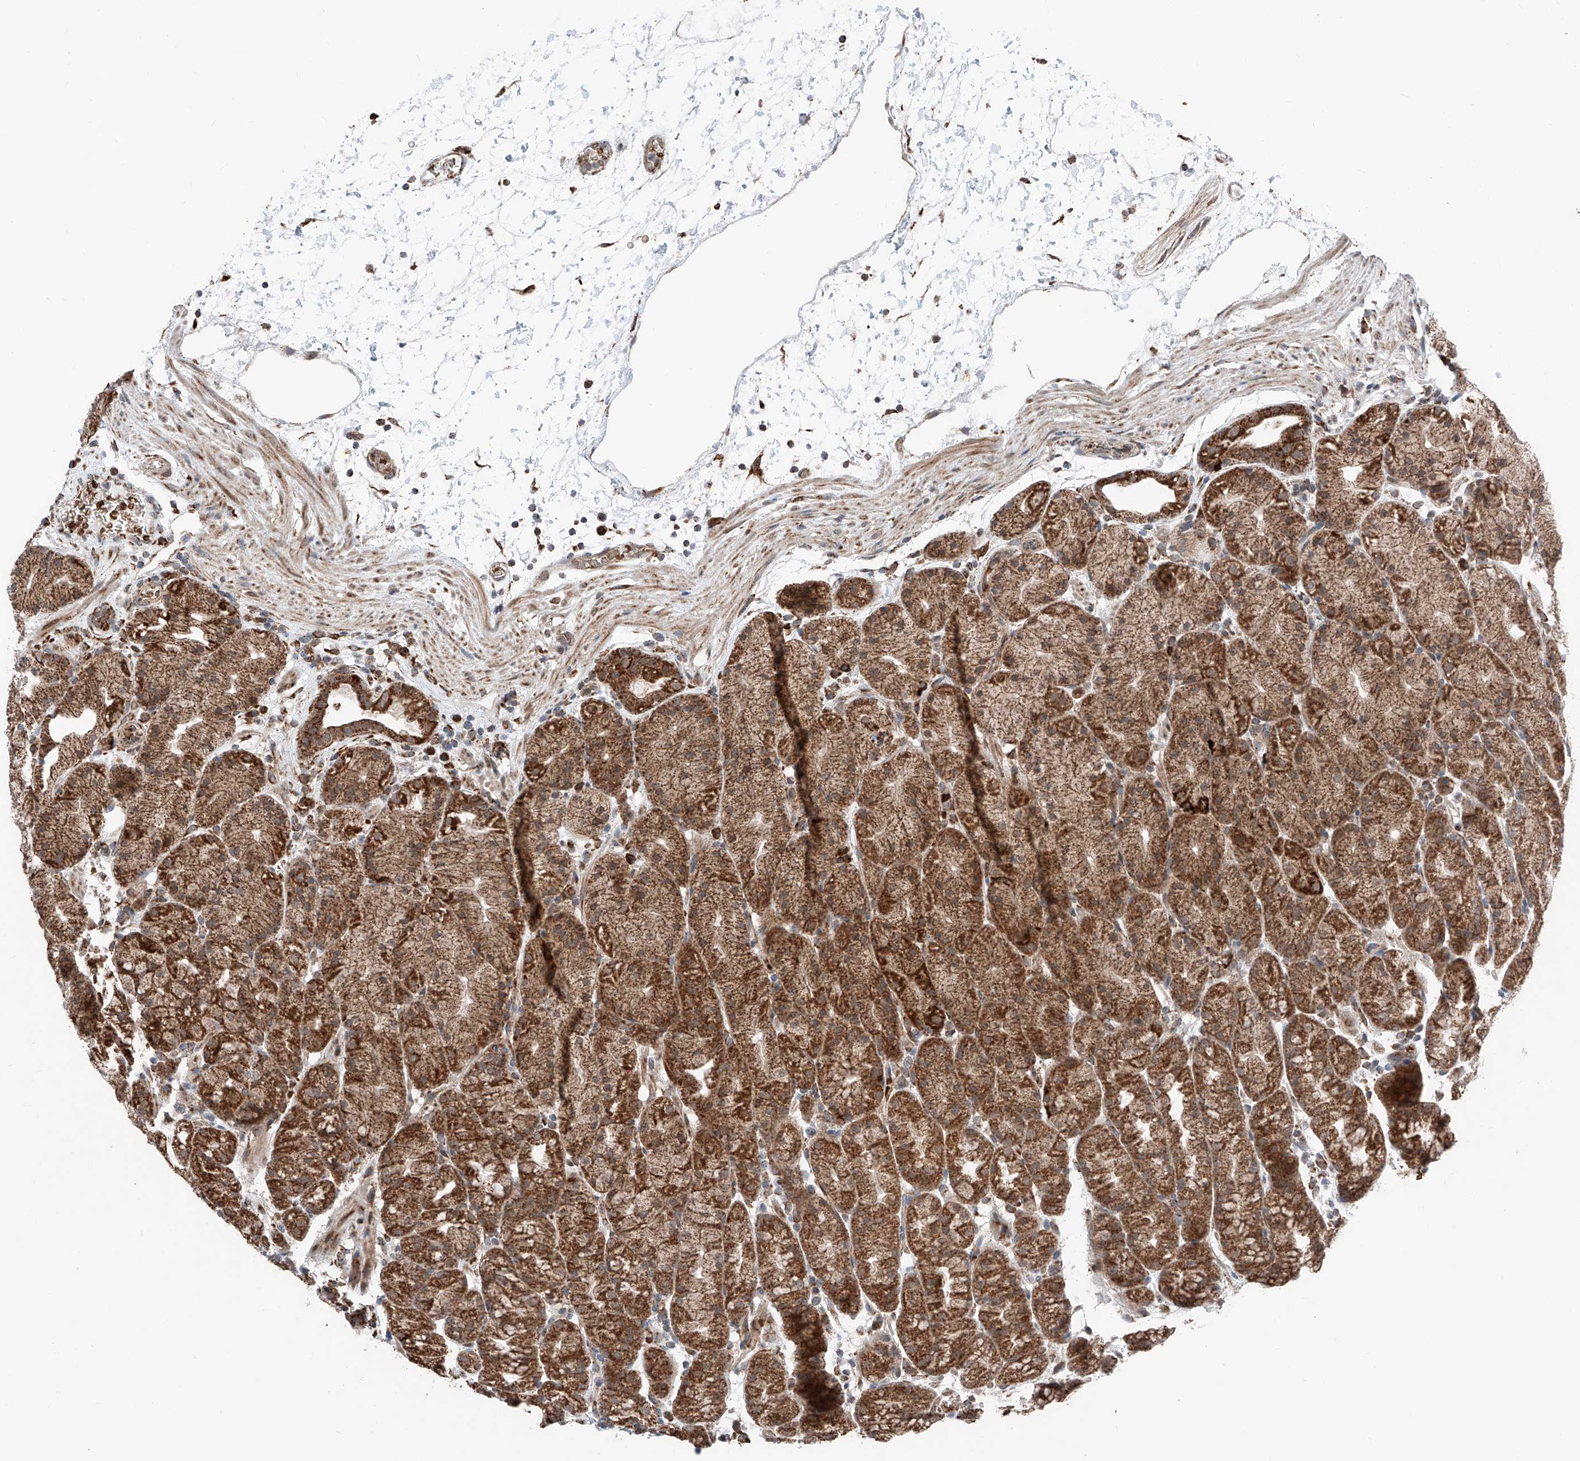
{"staining": {"intensity": "strong", "quantity": ">75%", "location": "cytoplasmic/membranous"}, "tissue": "stomach", "cell_type": "Glandular cells", "image_type": "normal", "snomed": [{"axis": "morphology", "description": "Normal tissue, NOS"}, {"axis": "topography", "description": "Stomach, upper"}], "caption": "This histopathology image shows immunohistochemistry staining of unremarkable stomach, with high strong cytoplasmic/membranous staining in about >75% of glandular cells.", "gene": "ZSCAN29", "patient": {"sex": "male", "age": 48}}